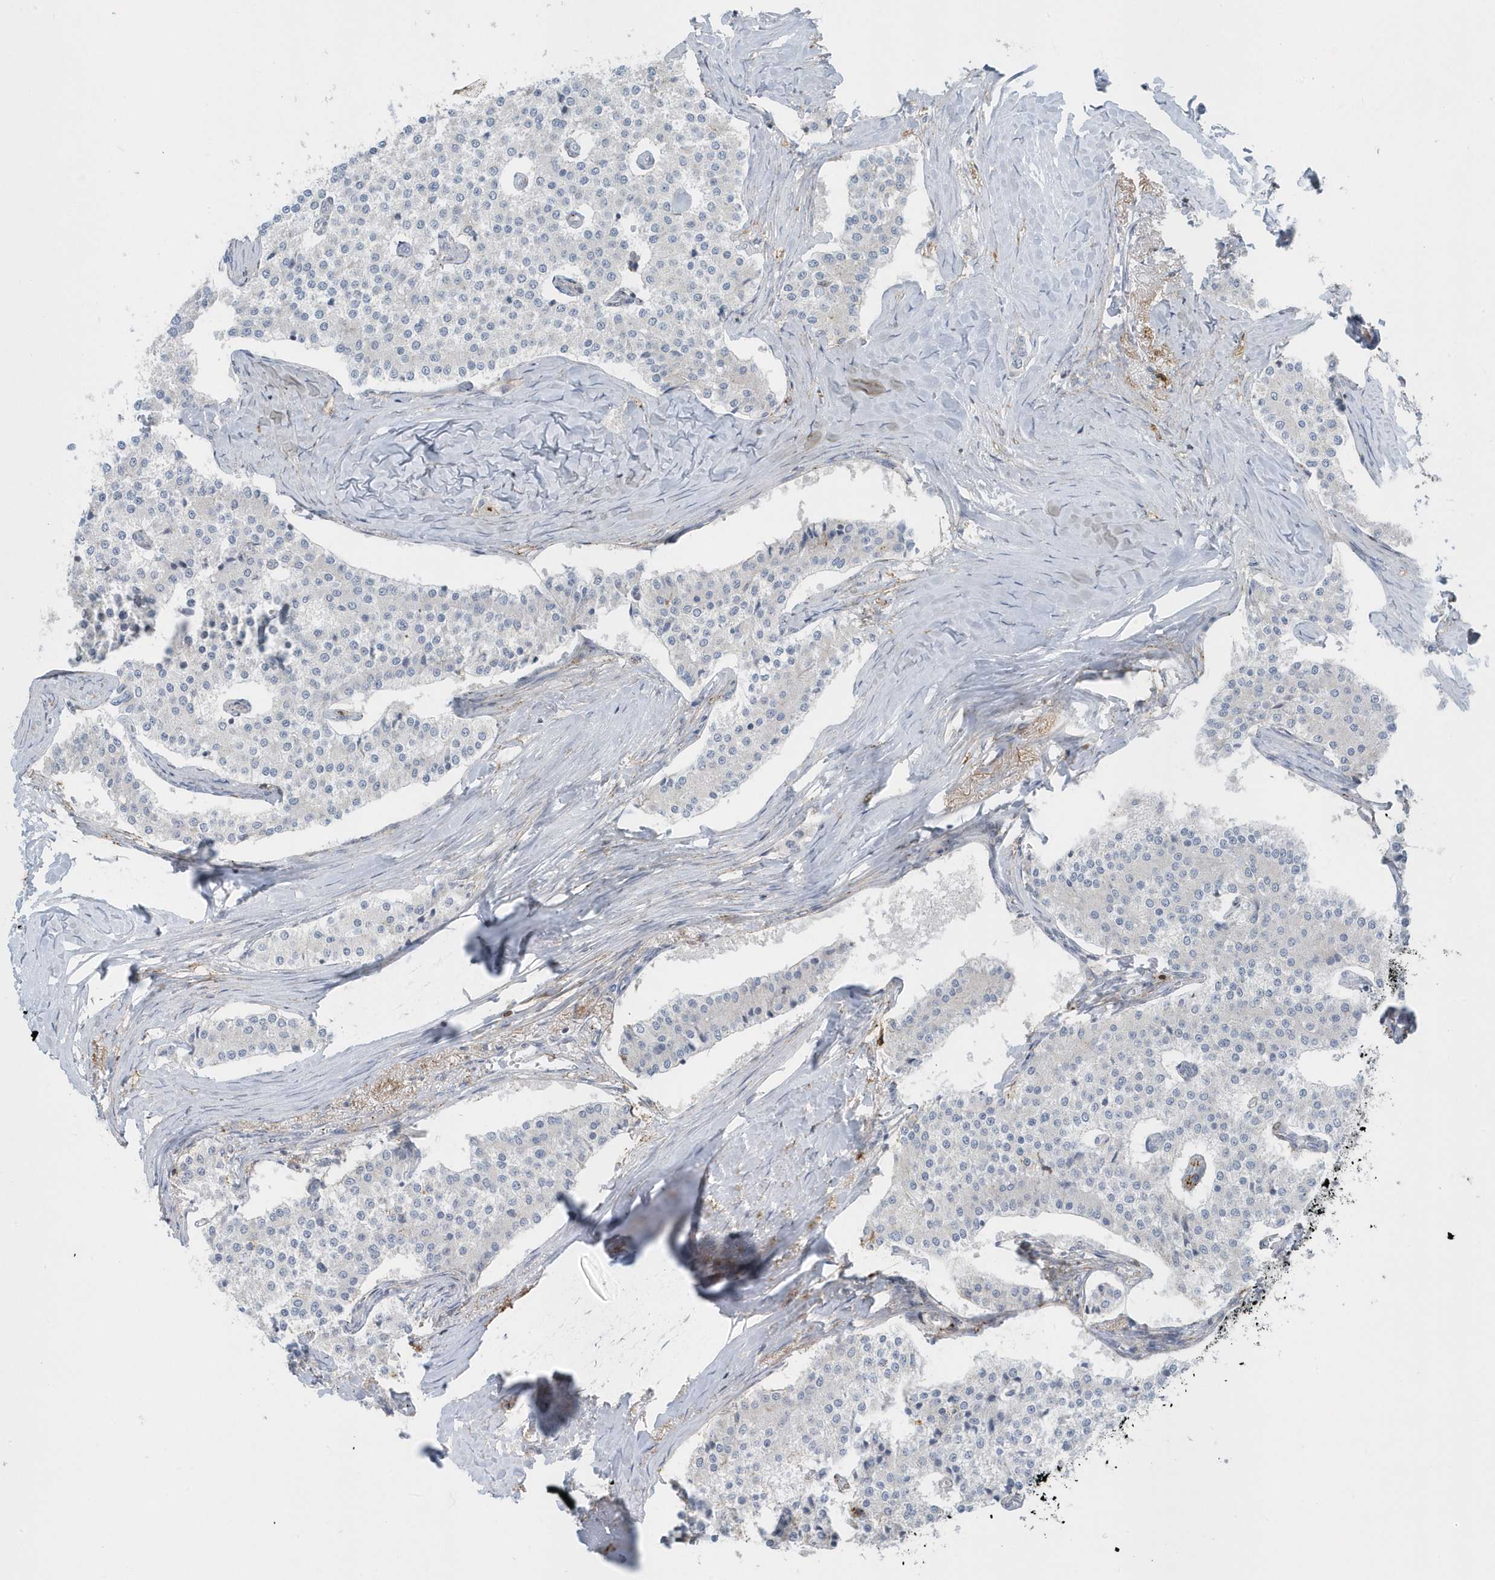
{"staining": {"intensity": "weak", "quantity": "<25%", "location": "cytoplasmic/membranous"}, "tissue": "carcinoid", "cell_type": "Tumor cells", "image_type": "cancer", "snomed": [{"axis": "morphology", "description": "Carcinoid, malignant, NOS"}, {"axis": "topography", "description": "Colon"}], "caption": "An IHC photomicrograph of carcinoid is shown. There is no staining in tumor cells of carcinoid.", "gene": "CACNB2", "patient": {"sex": "female", "age": 52}}